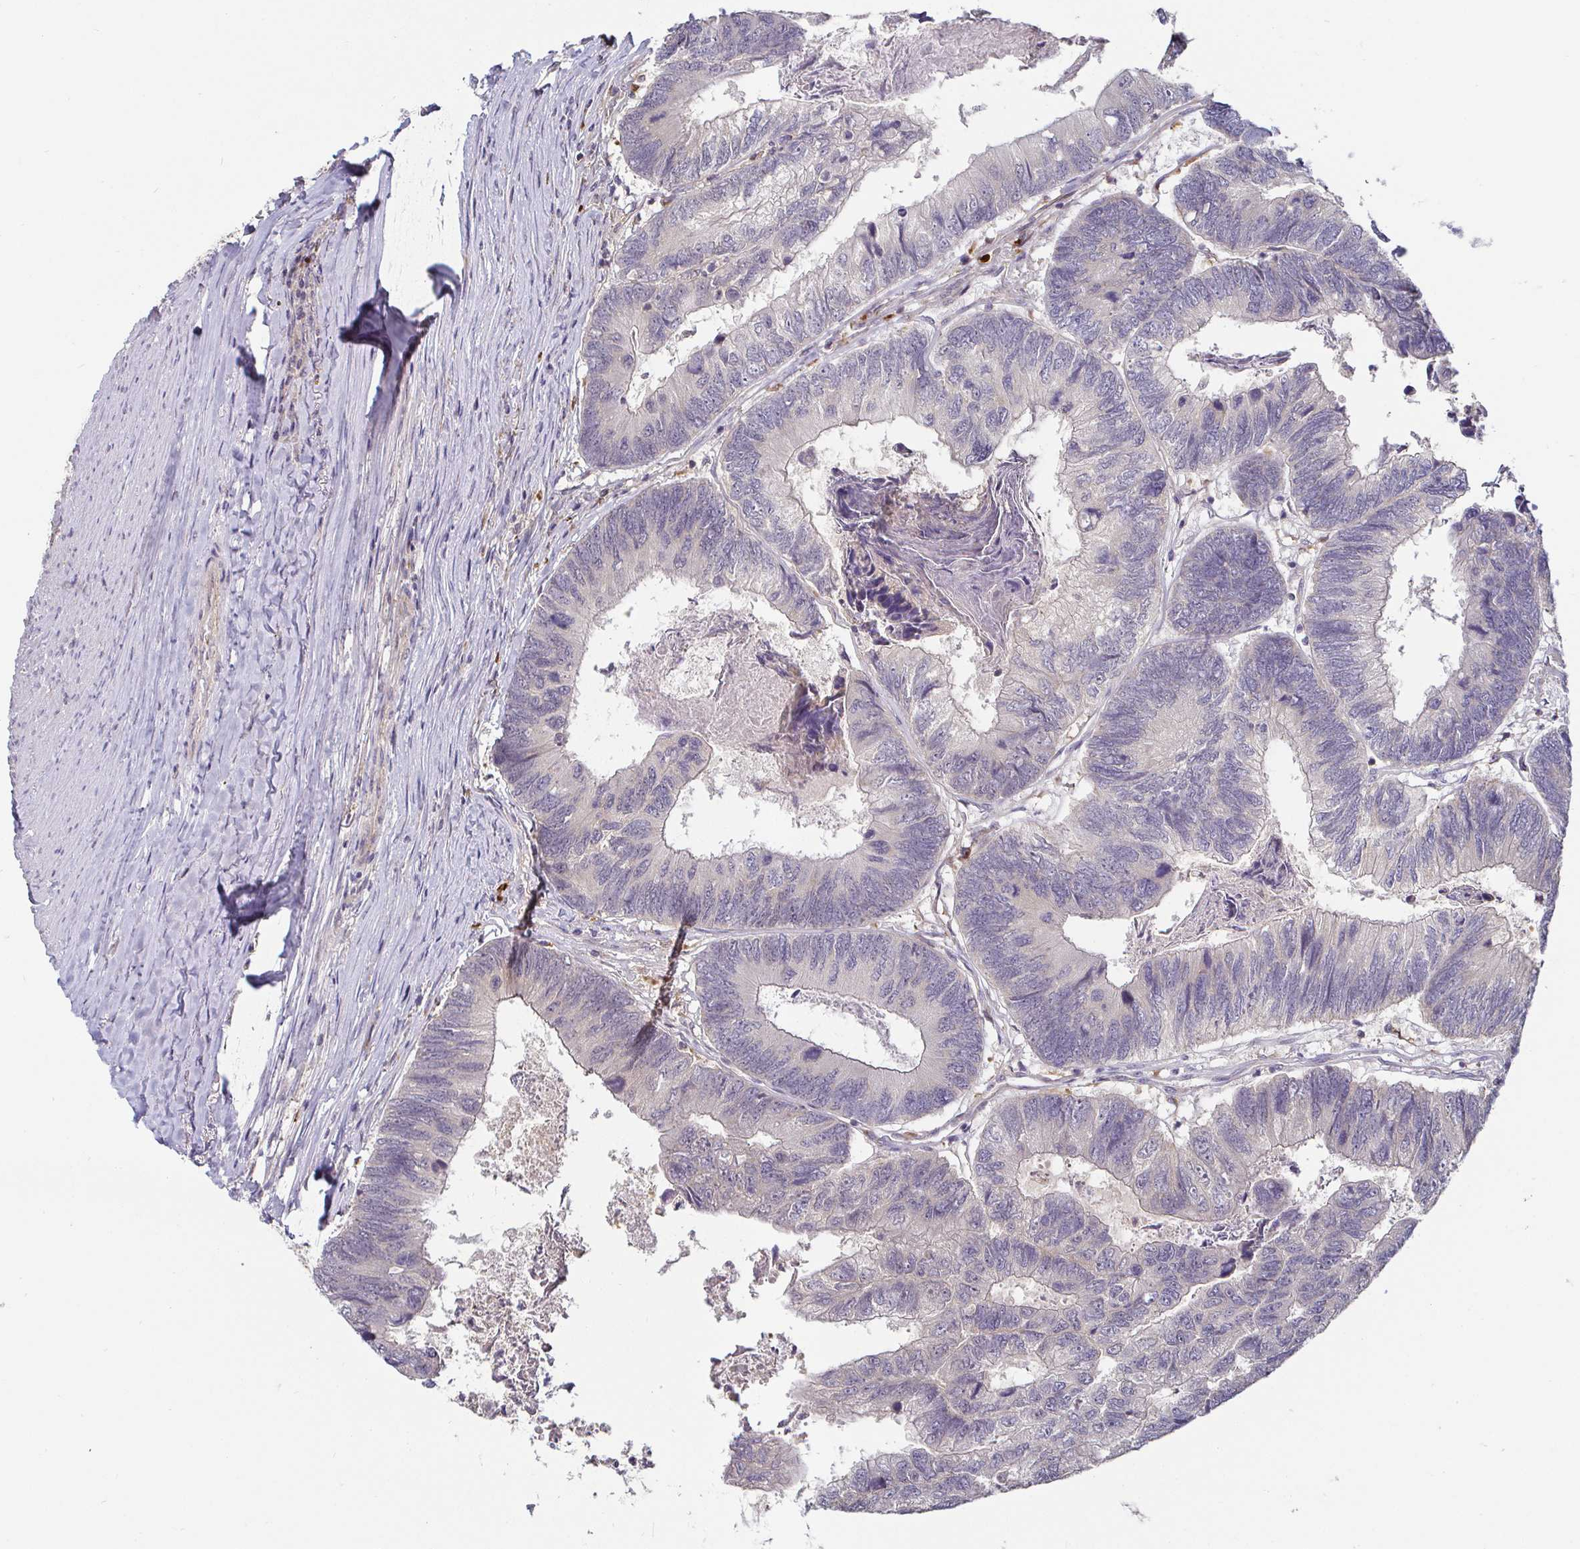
{"staining": {"intensity": "negative", "quantity": "none", "location": "none"}, "tissue": "colorectal cancer", "cell_type": "Tumor cells", "image_type": "cancer", "snomed": [{"axis": "morphology", "description": "Adenocarcinoma, NOS"}, {"axis": "topography", "description": "Colon"}], "caption": "IHC histopathology image of neoplastic tissue: colorectal cancer (adenocarcinoma) stained with DAB demonstrates no significant protein expression in tumor cells.", "gene": "CDH18", "patient": {"sex": "female", "age": 67}}